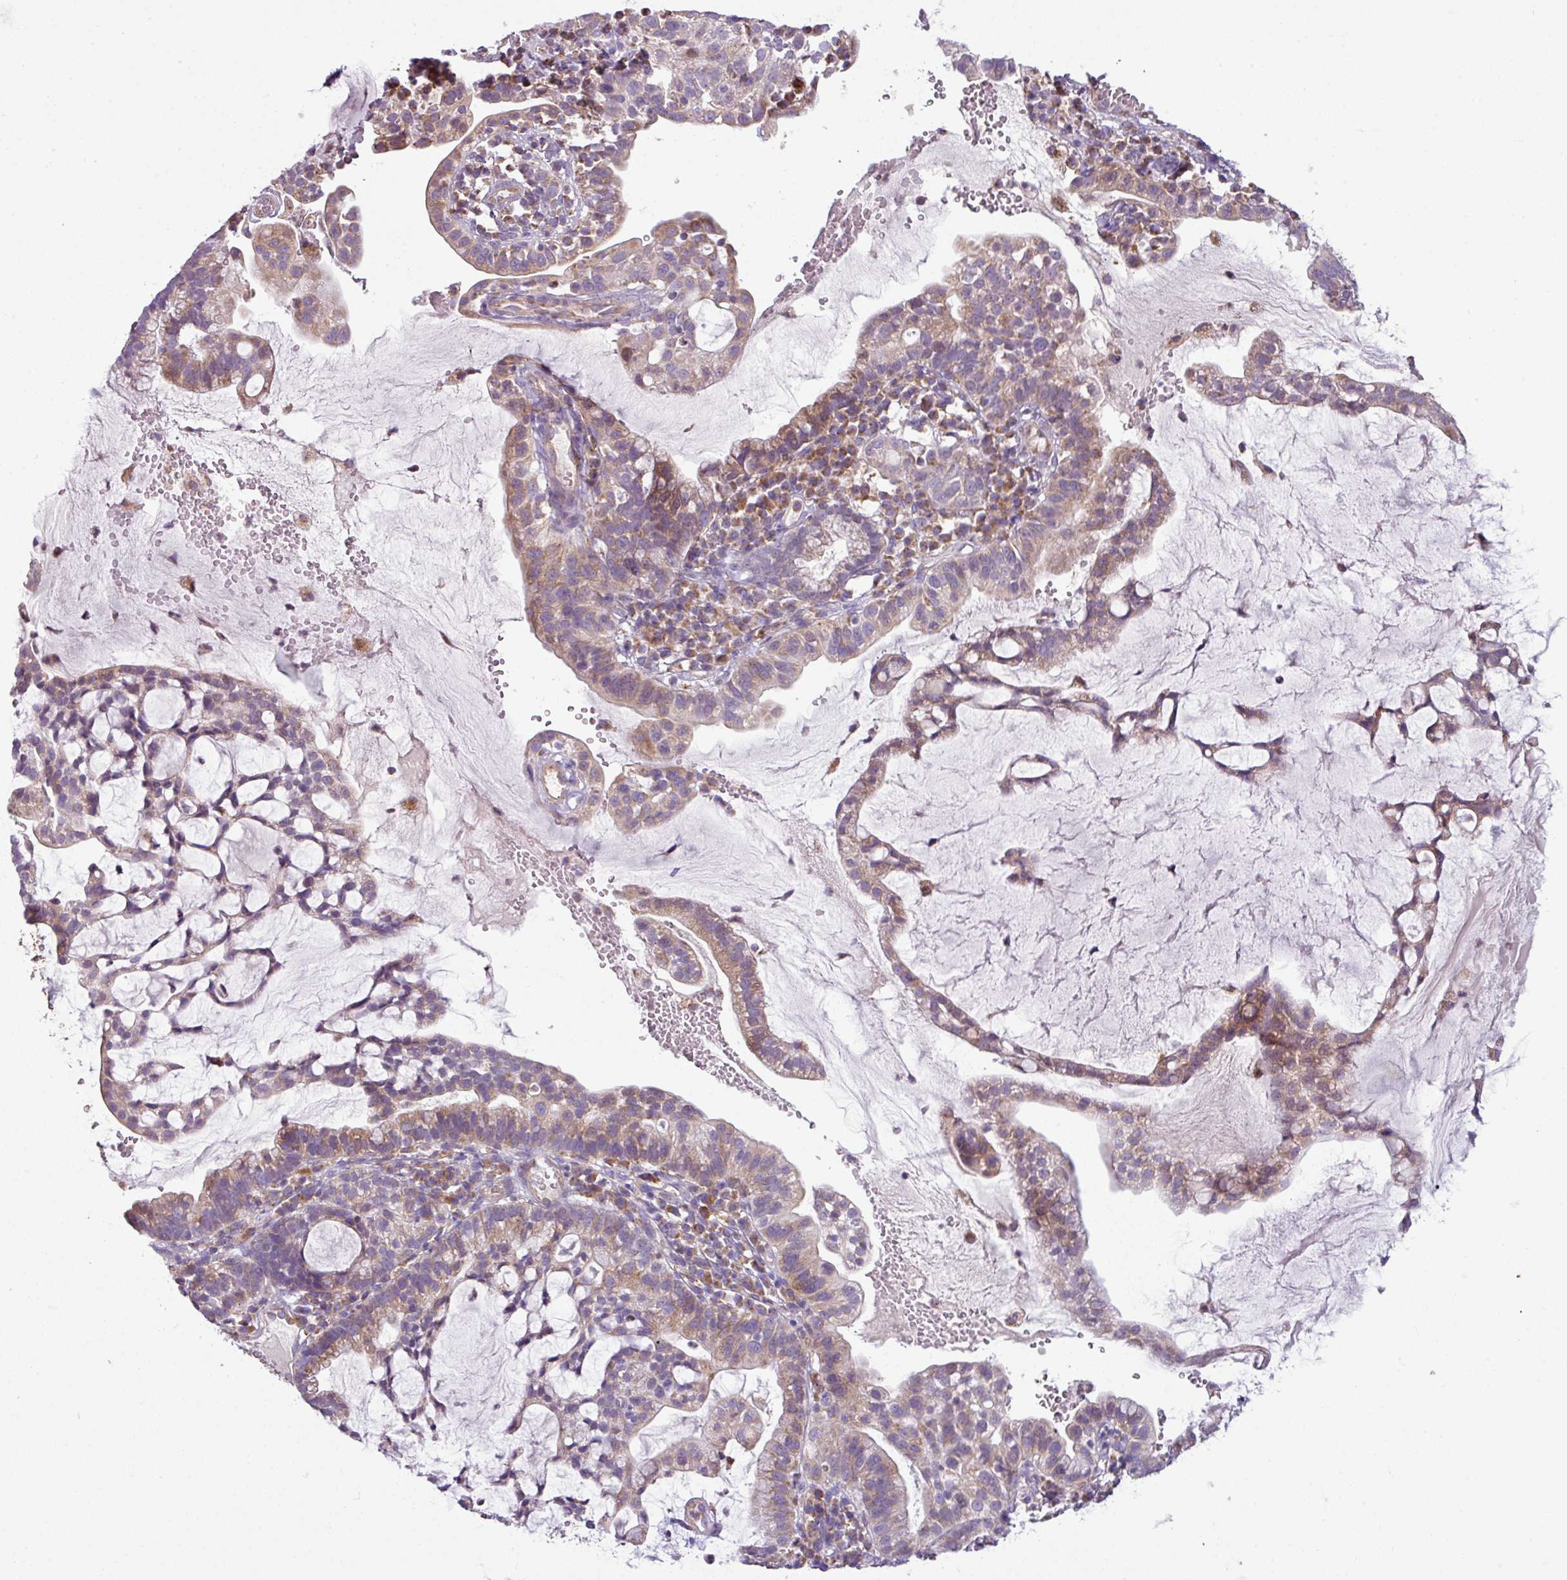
{"staining": {"intensity": "moderate", "quantity": "25%-75%", "location": "cytoplasmic/membranous"}, "tissue": "cervical cancer", "cell_type": "Tumor cells", "image_type": "cancer", "snomed": [{"axis": "morphology", "description": "Adenocarcinoma, NOS"}, {"axis": "topography", "description": "Cervix"}], "caption": "Moderate cytoplasmic/membranous positivity is seen in approximately 25%-75% of tumor cells in cervical adenocarcinoma.", "gene": "SQOR", "patient": {"sex": "female", "age": 41}}